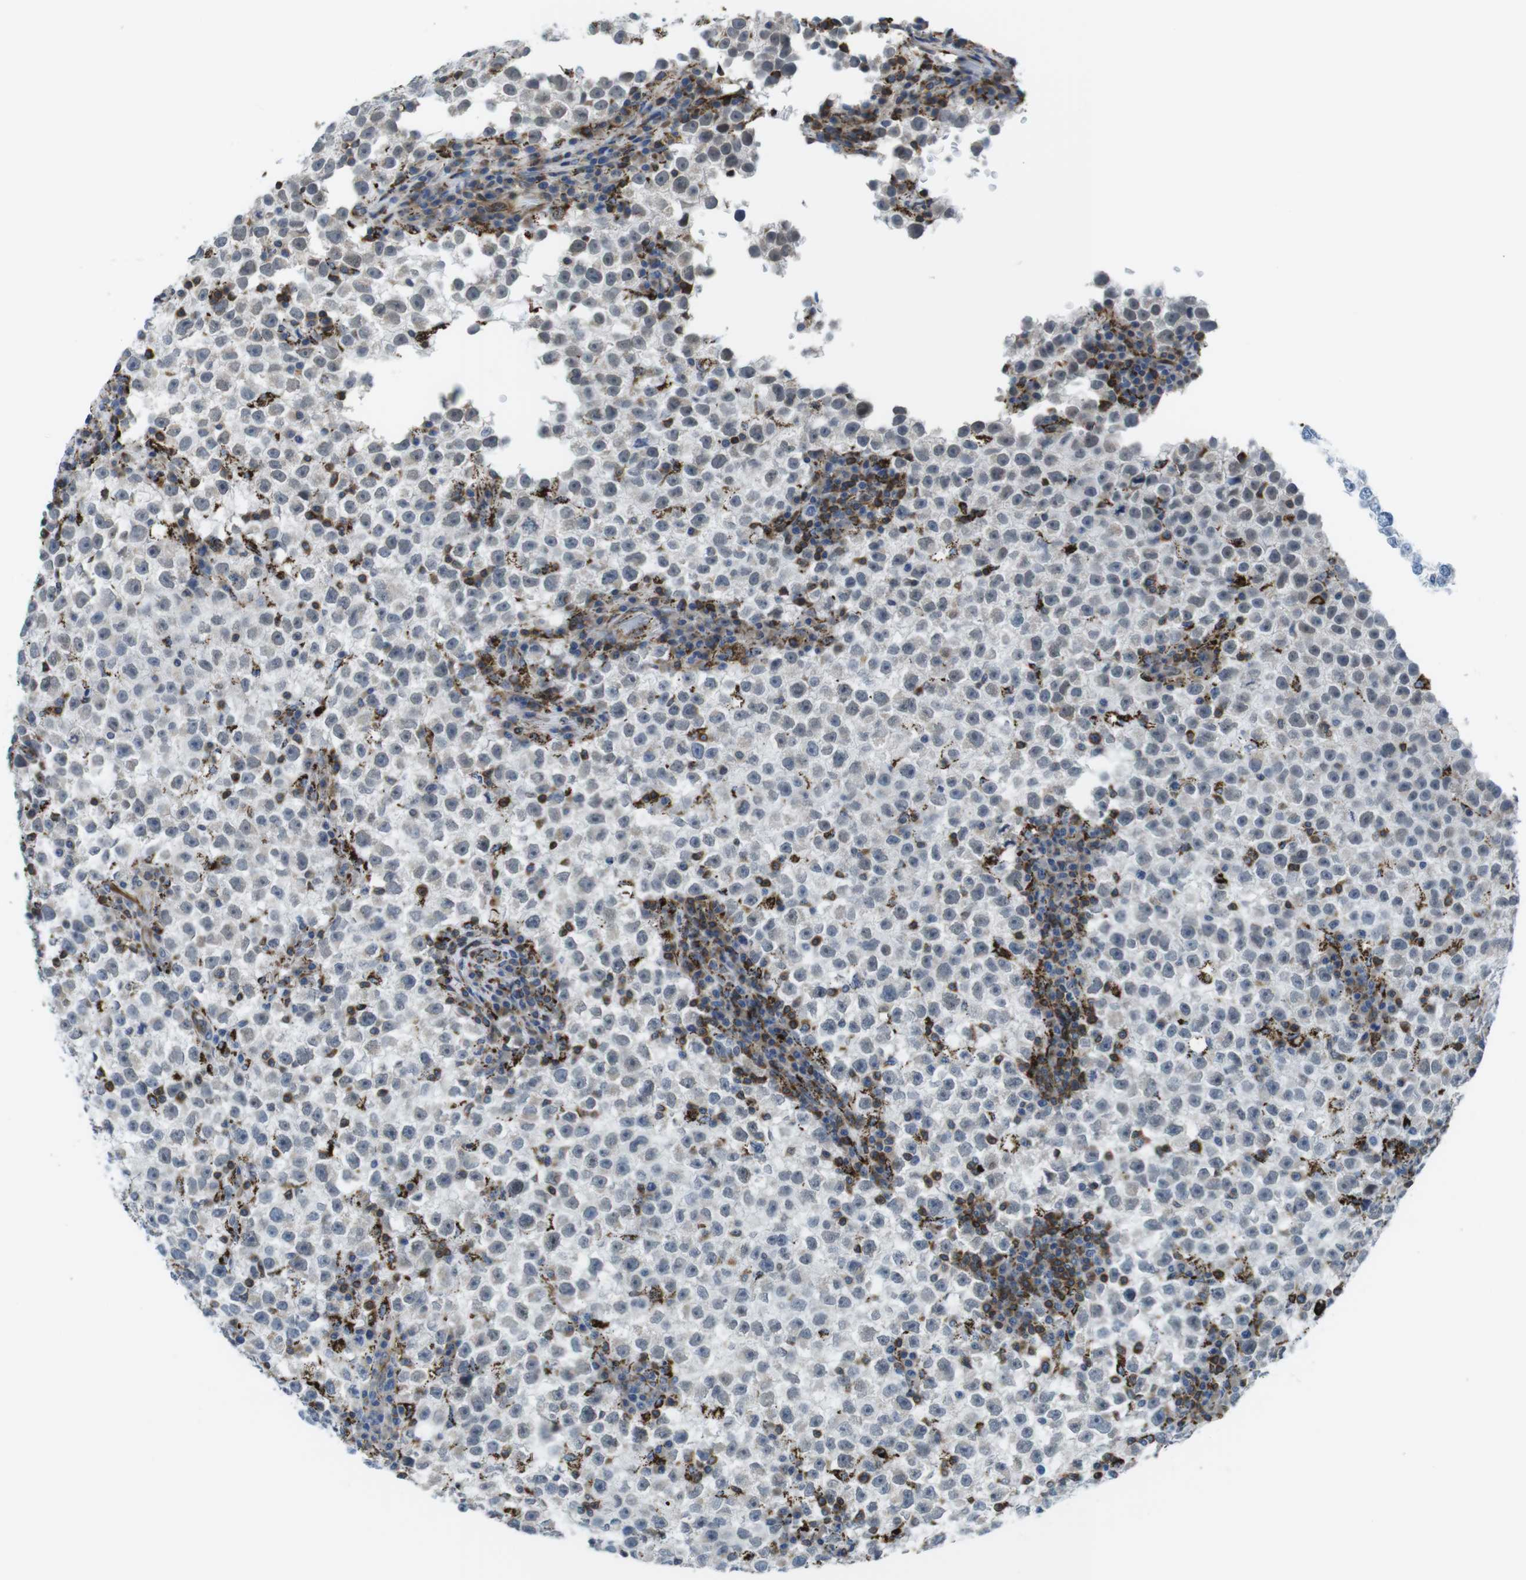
{"staining": {"intensity": "negative", "quantity": "none", "location": "none"}, "tissue": "testis cancer", "cell_type": "Tumor cells", "image_type": "cancer", "snomed": [{"axis": "morphology", "description": "Seminoma, NOS"}, {"axis": "topography", "description": "Testis"}], "caption": "The immunohistochemistry photomicrograph has no significant staining in tumor cells of seminoma (testis) tissue. (DAB immunohistochemistry, high magnification).", "gene": "KCNE3", "patient": {"sex": "male", "age": 22}}